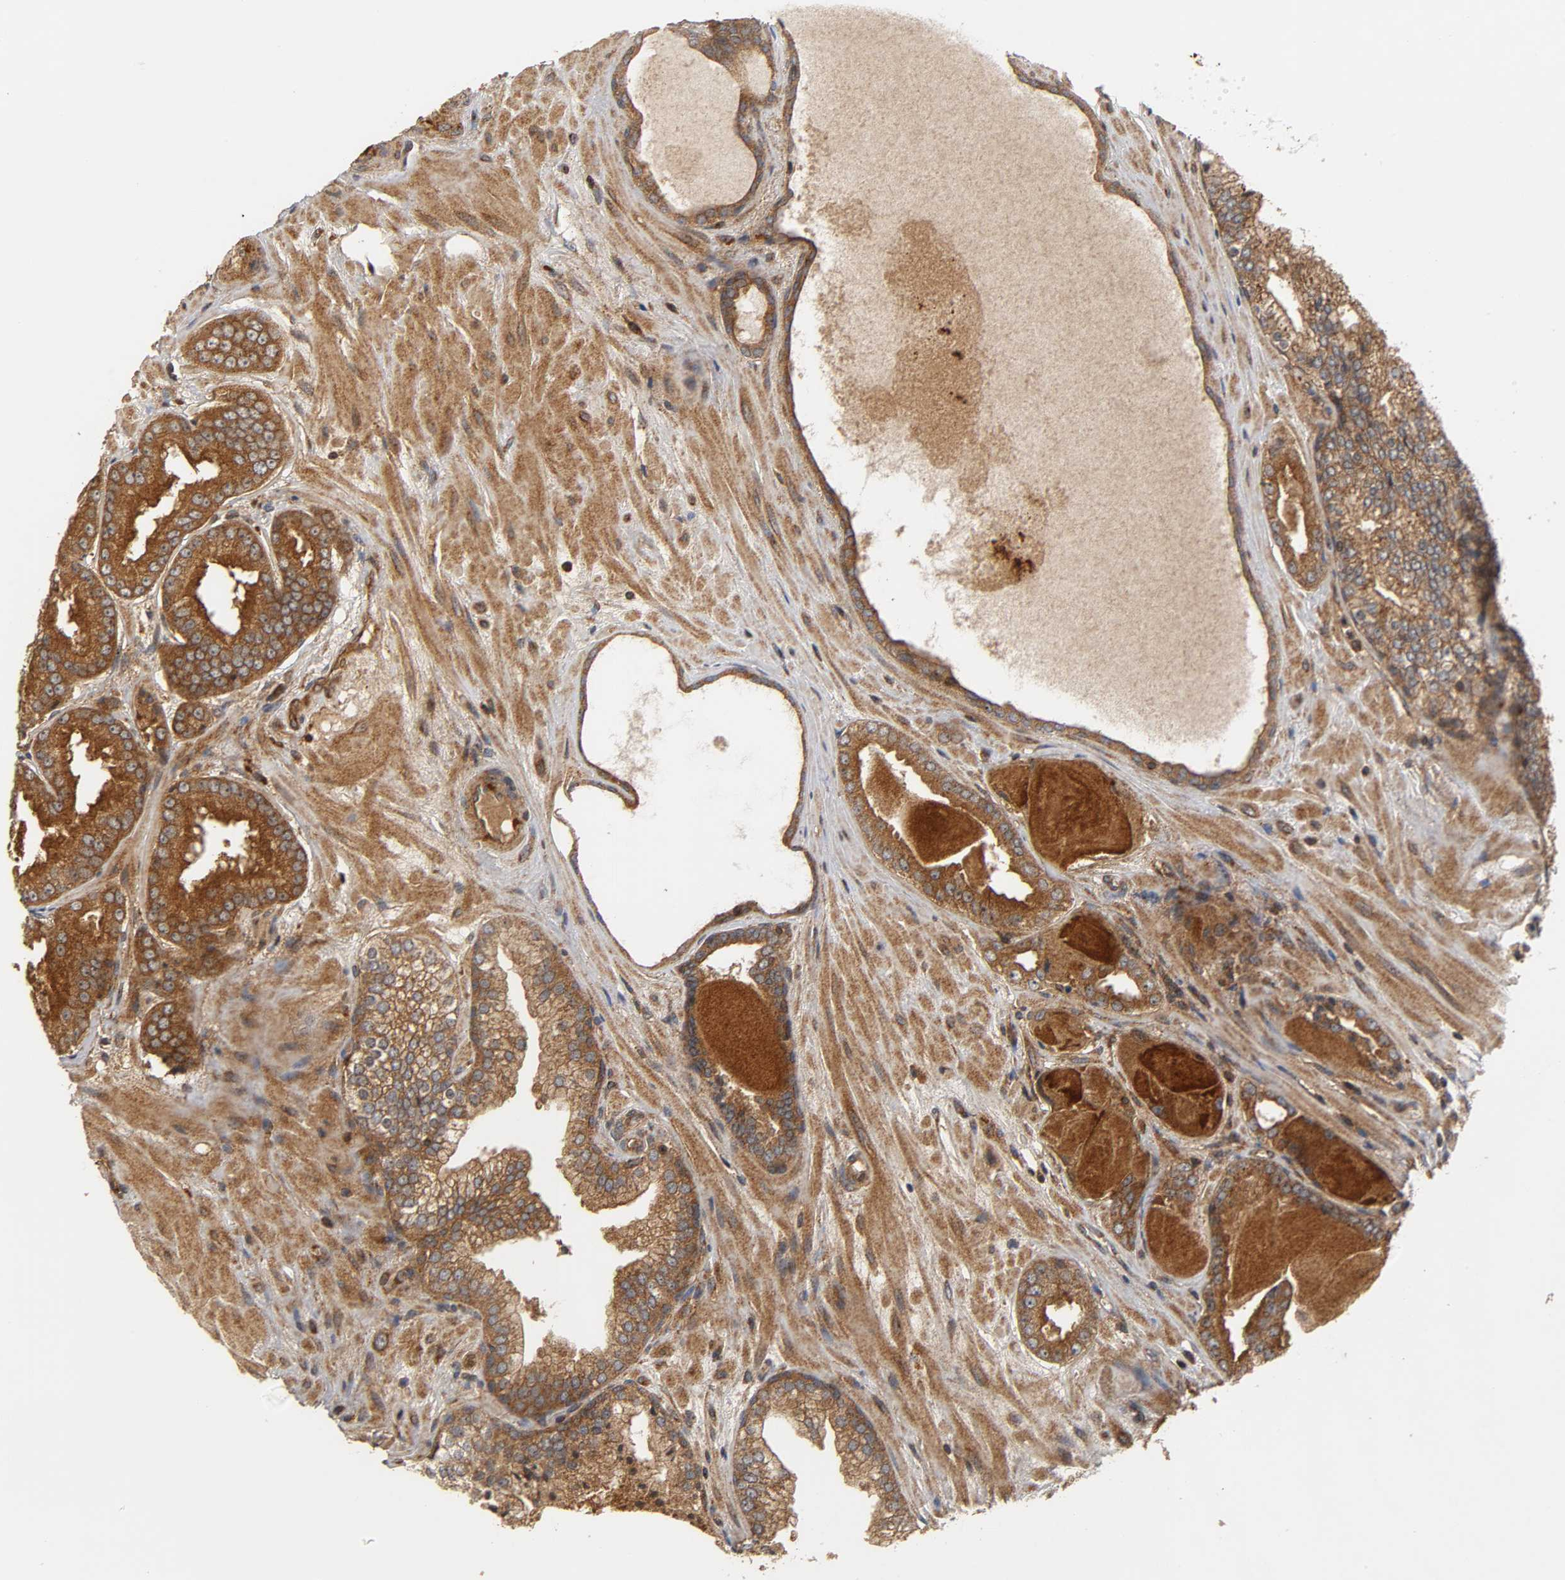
{"staining": {"intensity": "strong", "quantity": ">75%", "location": "cytoplasmic/membranous"}, "tissue": "prostate cancer", "cell_type": "Tumor cells", "image_type": "cancer", "snomed": [{"axis": "morphology", "description": "Adenocarcinoma, High grade"}, {"axis": "topography", "description": "Prostate"}], "caption": "Tumor cells exhibit high levels of strong cytoplasmic/membranous expression in about >75% of cells in human prostate cancer. The staining was performed using DAB, with brown indicating positive protein expression. Nuclei are stained blue with hematoxylin.", "gene": "IKBKB", "patient": {"sex": "male", "age": 68}}